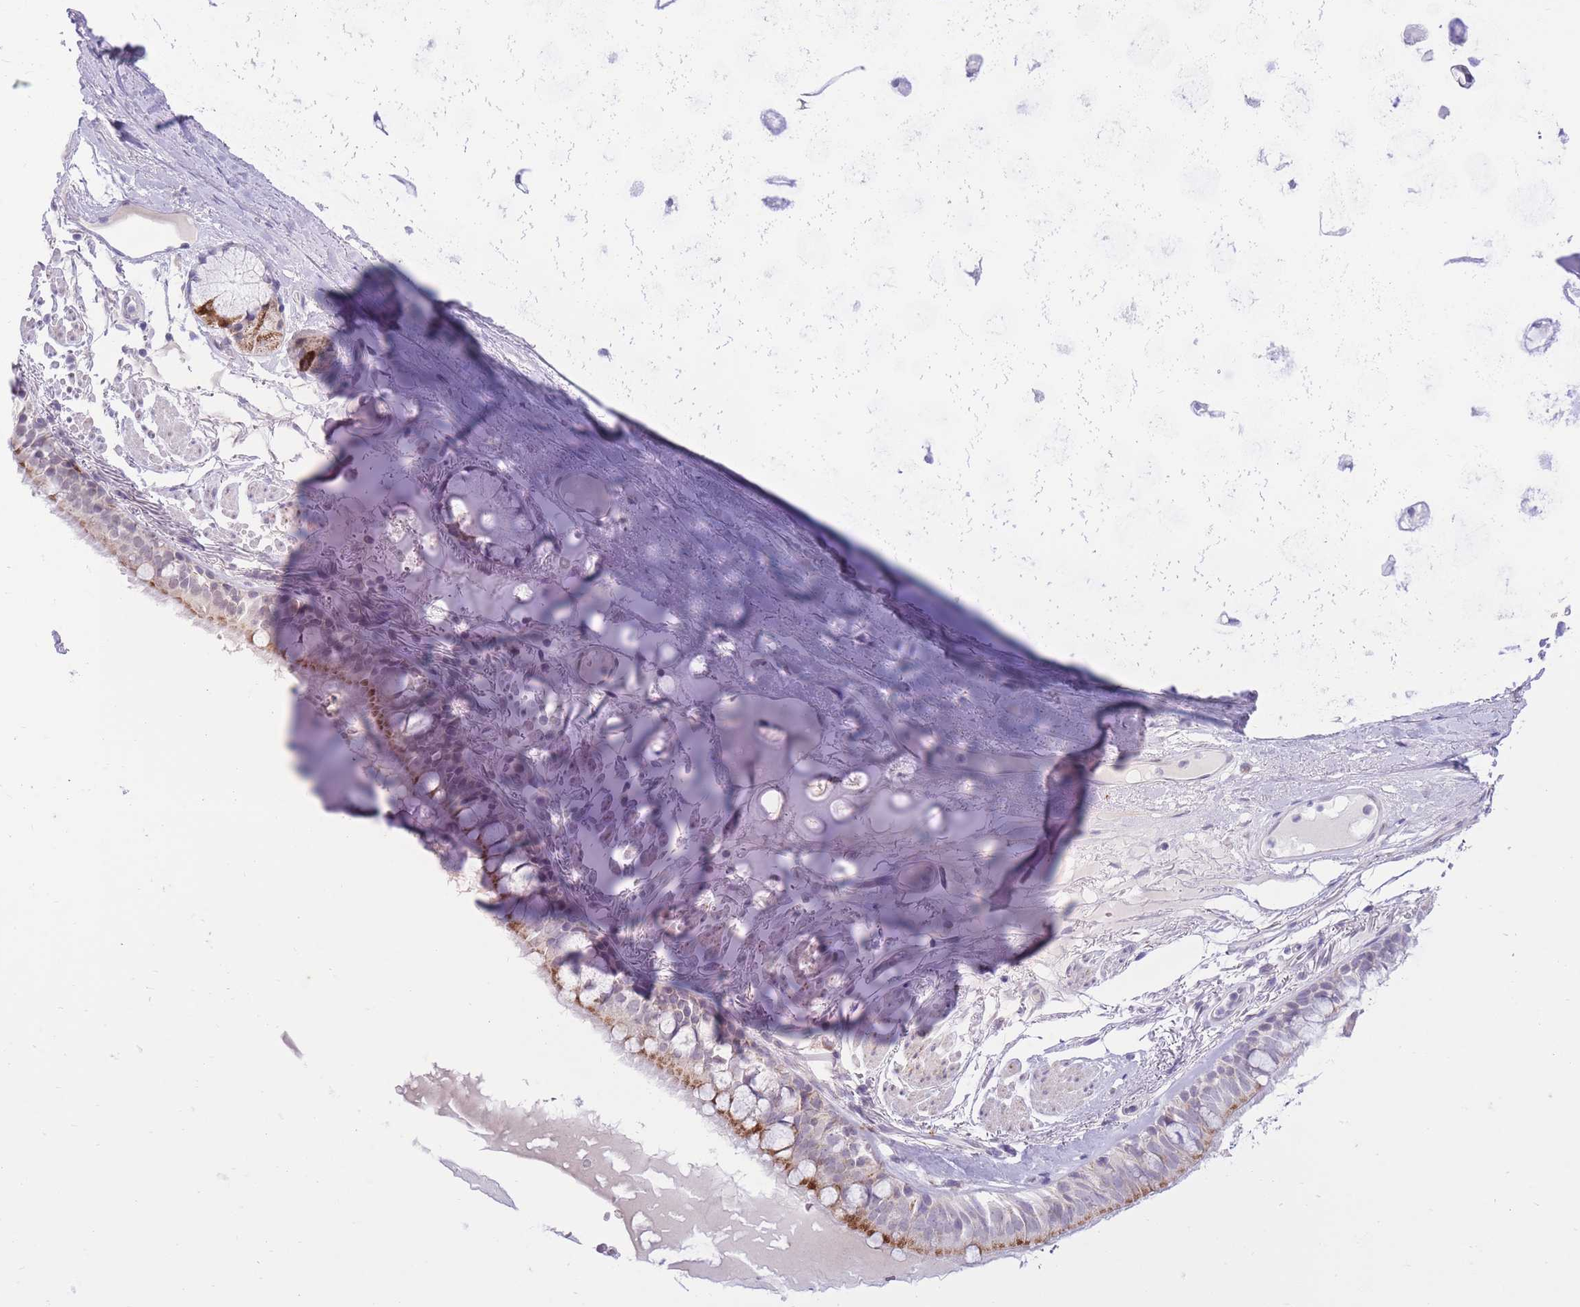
{"staining": {"intensity": "moderate", "quantity": "25%-75%", "location": "cytoplasmic/membranous"}, "tissue": "bronchus", "cell_type": "Respiratory epithelial cells", "image_type": "normal", "snomed": [{"axis": "morphology", "description": "Normal tissue, NOS"}, {"axis": "topography", "description": "Bronchus"}], "caption": "Protein expression analysis of benign bronchus reveals moderate cytoplasmic/membranous expression in approximately 25%-75% of respiratory epithelial cells. (brown staining indicates protein expression, while blue staining denotes nuclei).", "gene": "DENND2D", "patient": {"sex": "male", "age": 70}}